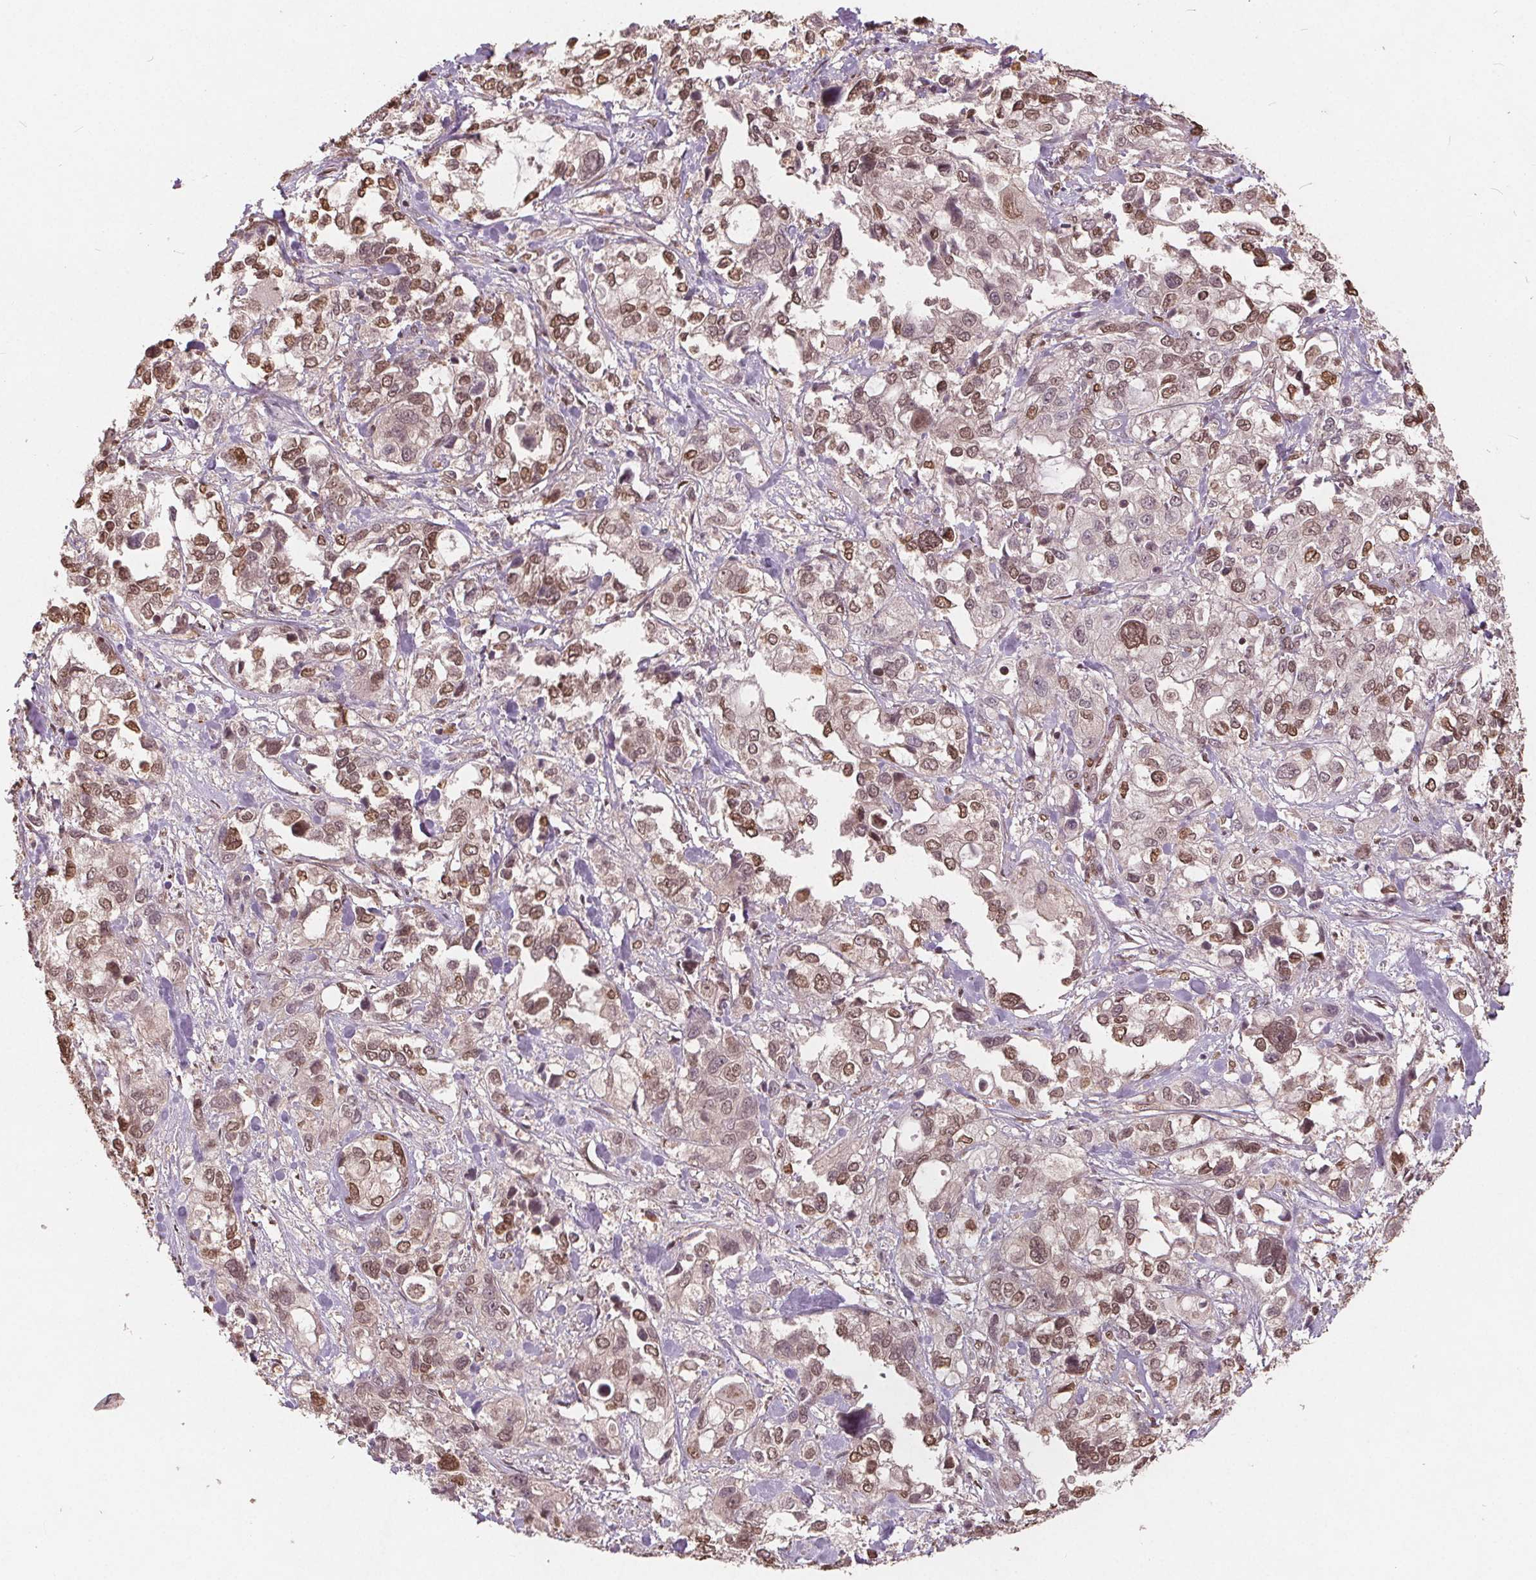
{"staining": {"intensity": "moderate", "quantity": ">75%", "location": "nuclear"}, "tissue": "stomach cancer", "cell_type": "Tumor cells", "image_type": "cancer", "snomed": [{"axis": "morphology", "description": "Adenocarcinoma, NOS"}, {"axis": "topography", "description": "Stomach, upper"}], "caption": "Stomach cancer was stained to show a protein in brown. There is medium levels of moderate nuclear positivity in about >75% of tumor cells. The staining was performed using DAB, with brown indicating positive protein expression. Nuclei are stained blue with hematoxylin.", "gene": "HIF1AN", "patient": {"sex": "female", "age": 81}}